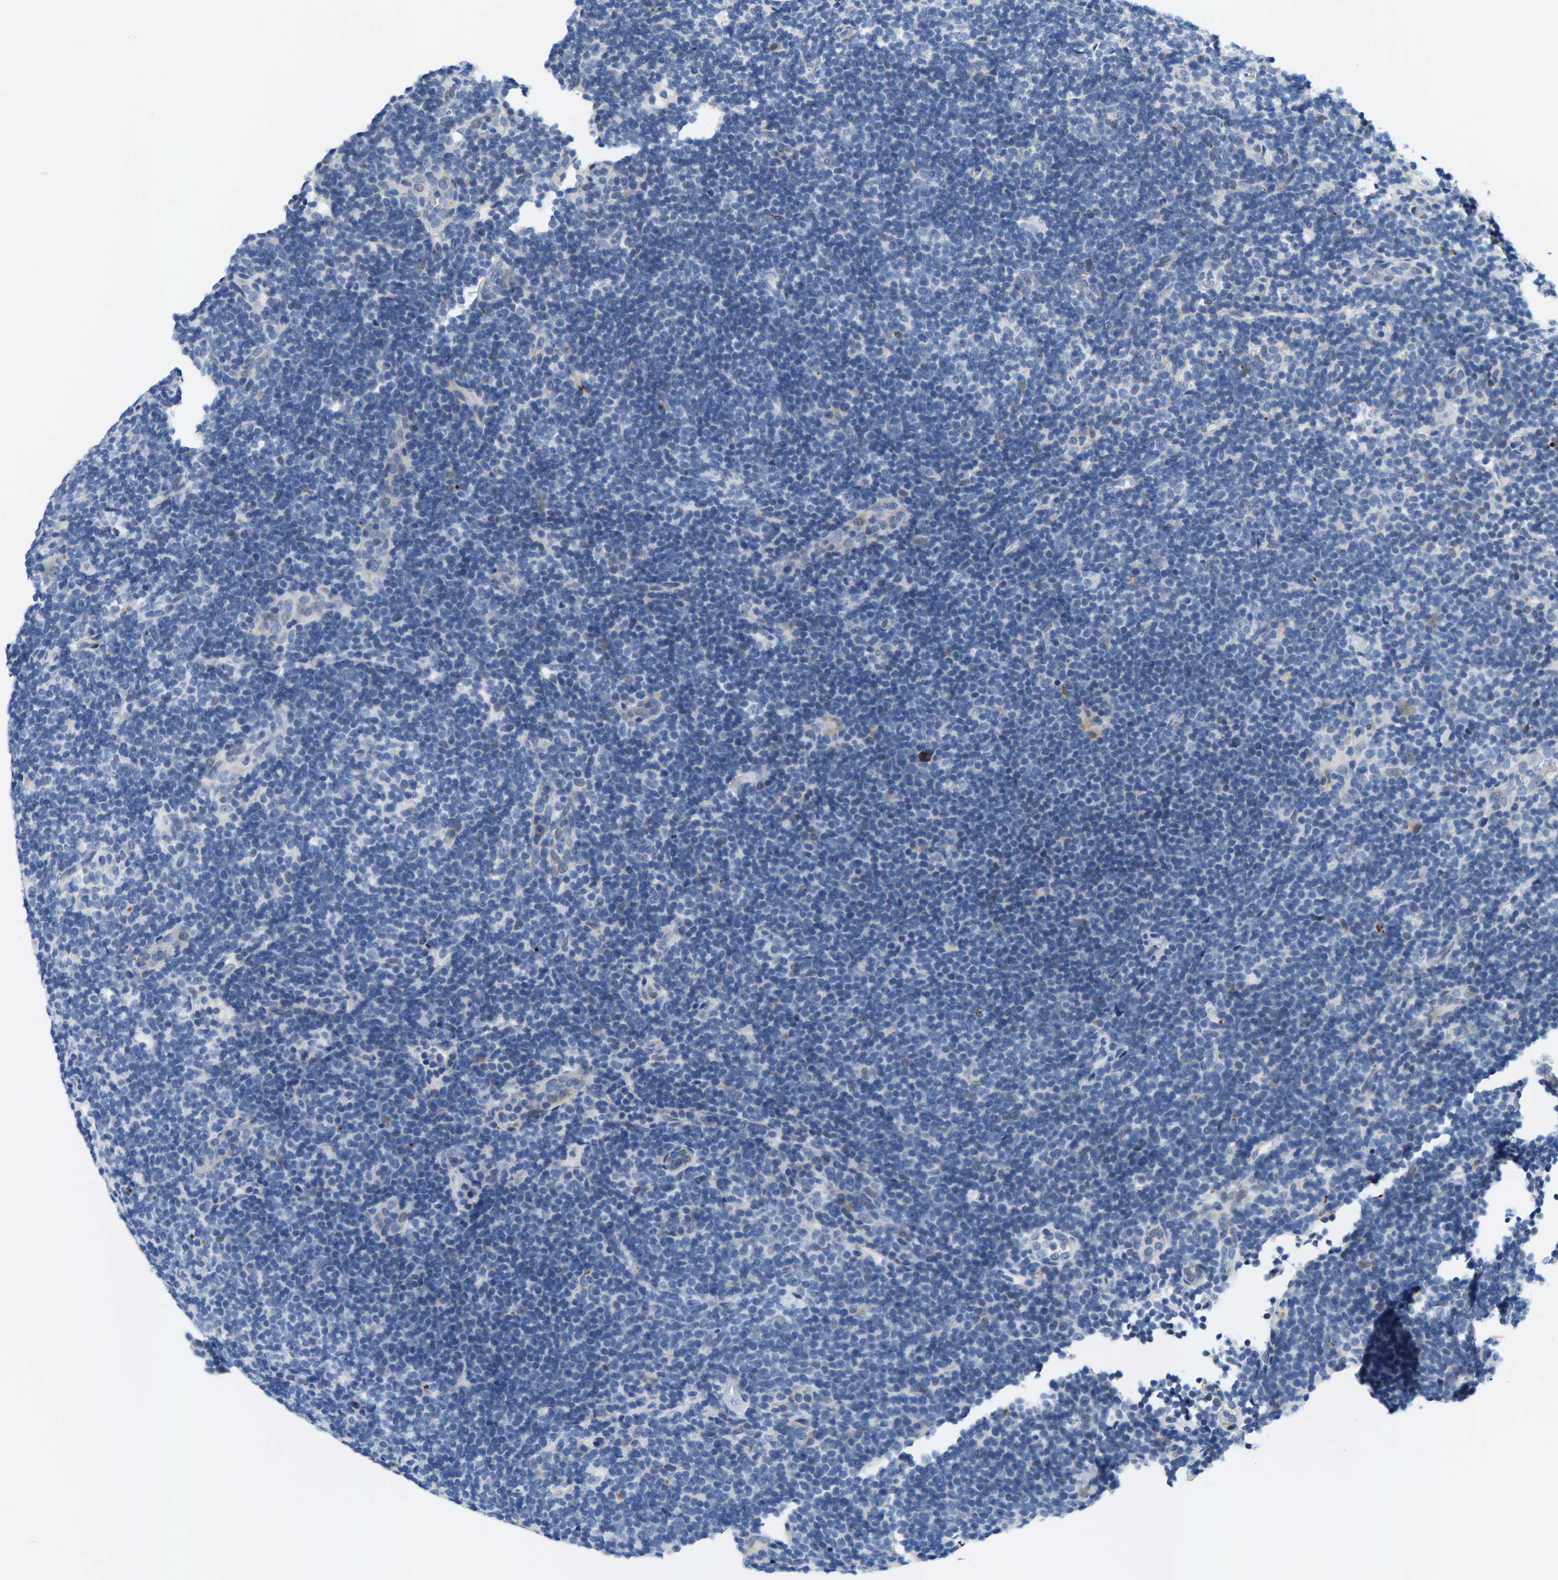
{"staining": {"intensity": "negative", "quantity": "none", "location": "none"}, "tissue": "lymphoma", "cell_type": "Tumor cells", "image_type": "cancer", "snomed": [{"axis": "morphology", "description": "Hodgkin's disease, NOS"}, {"axis": "topography", "description": "Lymph node"}], "caption": "The histopathology image exhibits no staining of tumor cells in lymphoma.", "gene": "KLHL1", "patient": {"sex": "female", "age": 57}}